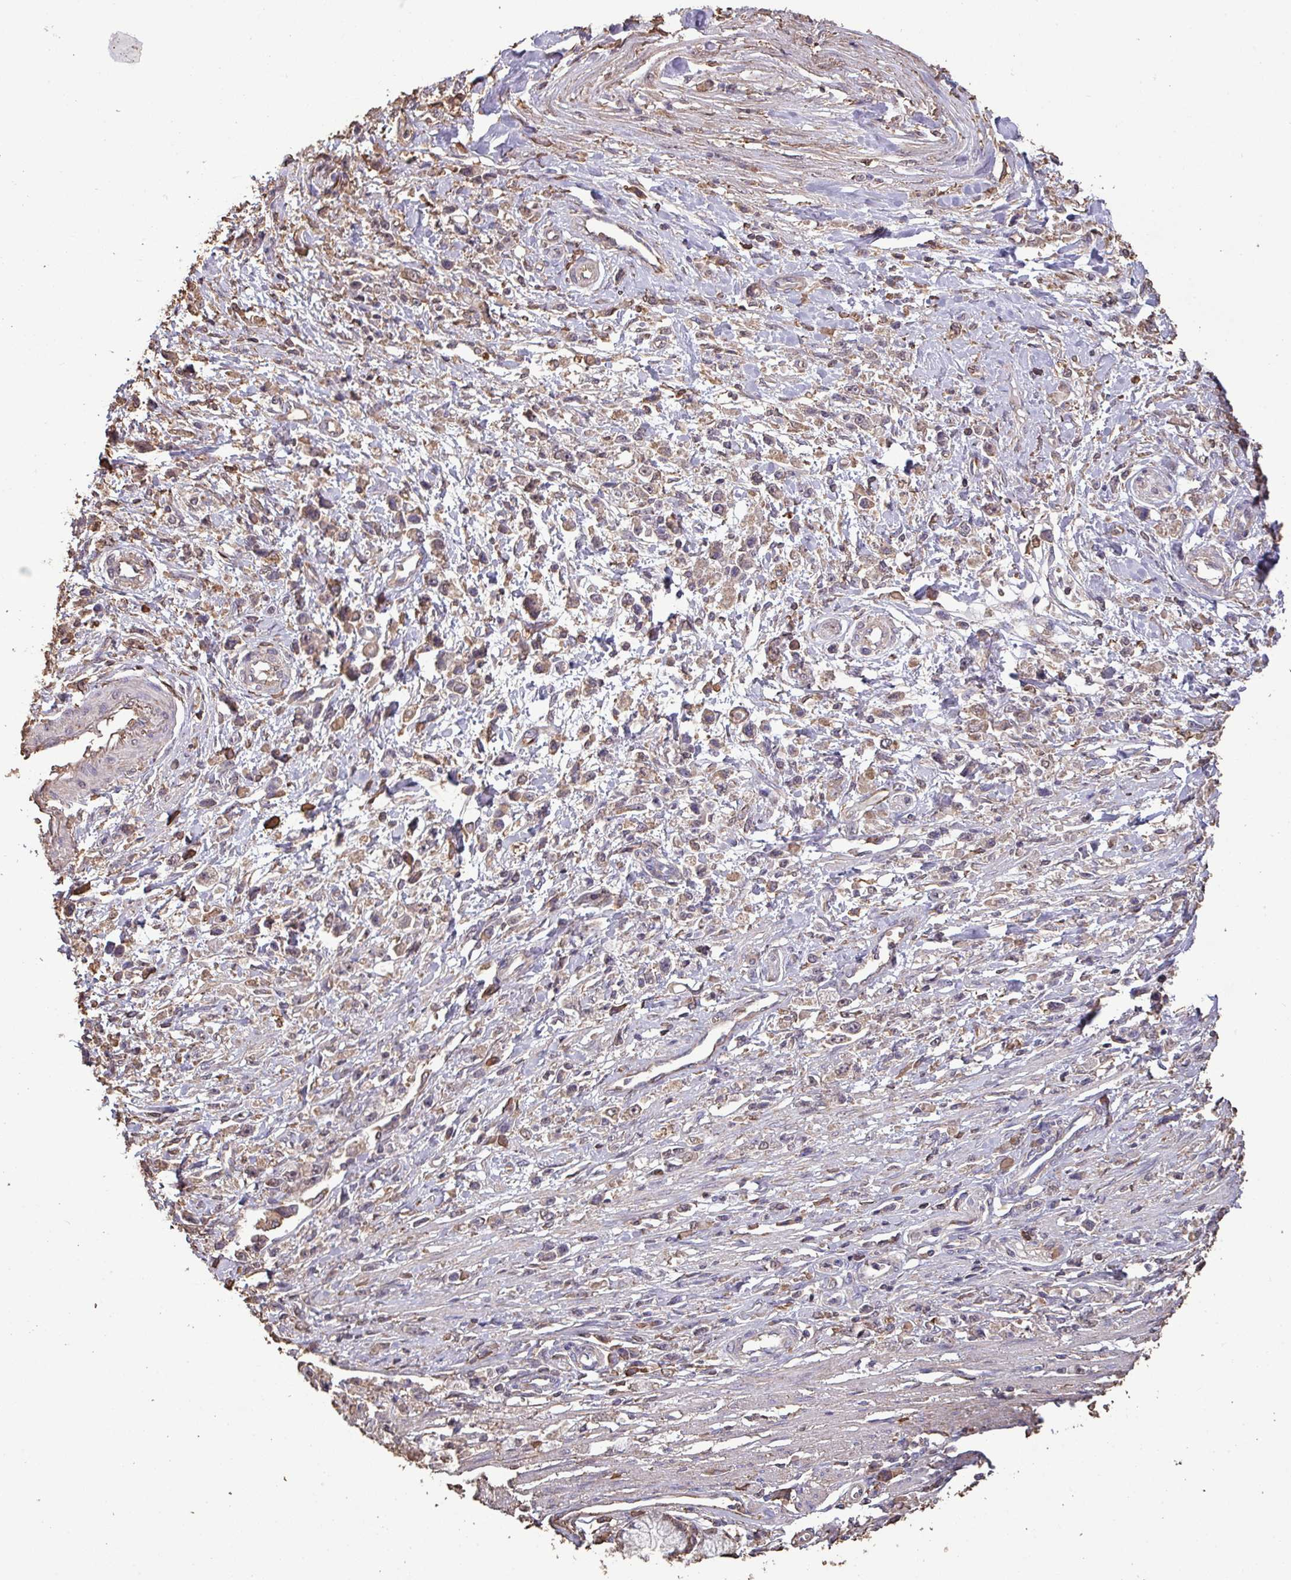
{"staining": {"intensity": "weak", "quantity": ">75%", "location": "cytoplasmic/membranous"}, "tissue": "stomach cancer", "cell_type": "Tumor cells", "image_type": "cancer", "snomed": [{"axis": "morphology", "description": "Adenocarcinoma, NOS"}, {"axis": "topography", "description": "Stomach"}], "caption": "Immunohistochemical staining of adenocarcinoma (stomach) shows low levels of weak cytoplasmic/membranous staining in about >75% of tumor cells.", "gene": "CAMK2B", "patient": {"sex": "female", "age": 59}}